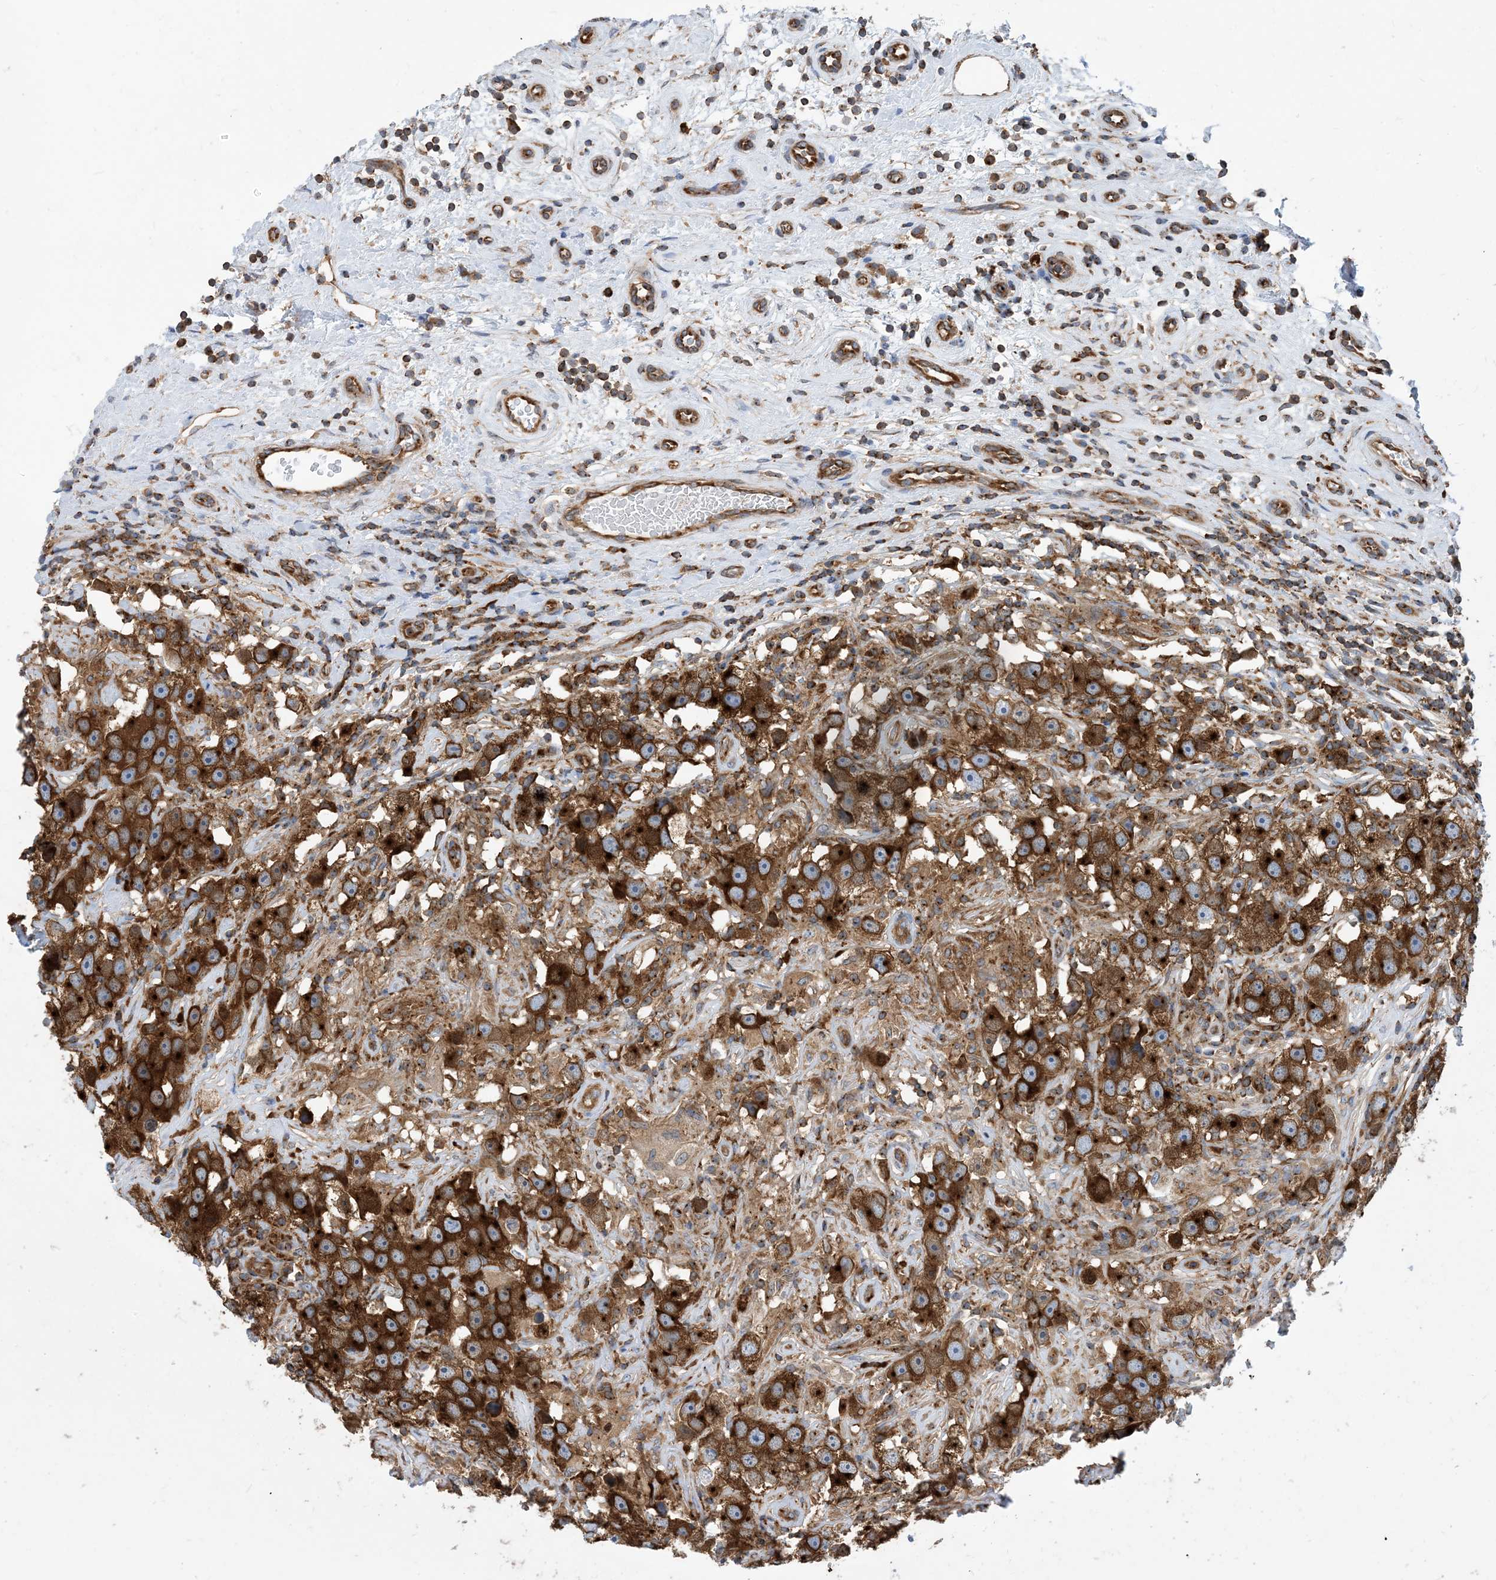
{"staining": {"intensity": "strong", "quantity": ">75%", "location": "cytoplasmic/membranous"}, "tissue": "testis cancer", "cell_type": "Tumor cells", "image_type": "cancer", "snomed": [{"axis": "morphology", "description": "Seminoma, NOS"}, {"axis": "topography", "description": "Testis"}], "caption": "Testis seminoma stained with a protein marker shows strong staining in tumor cells.", "gene": "DYNC1LI1", "patient": {"sex": "male", "age": 49}}